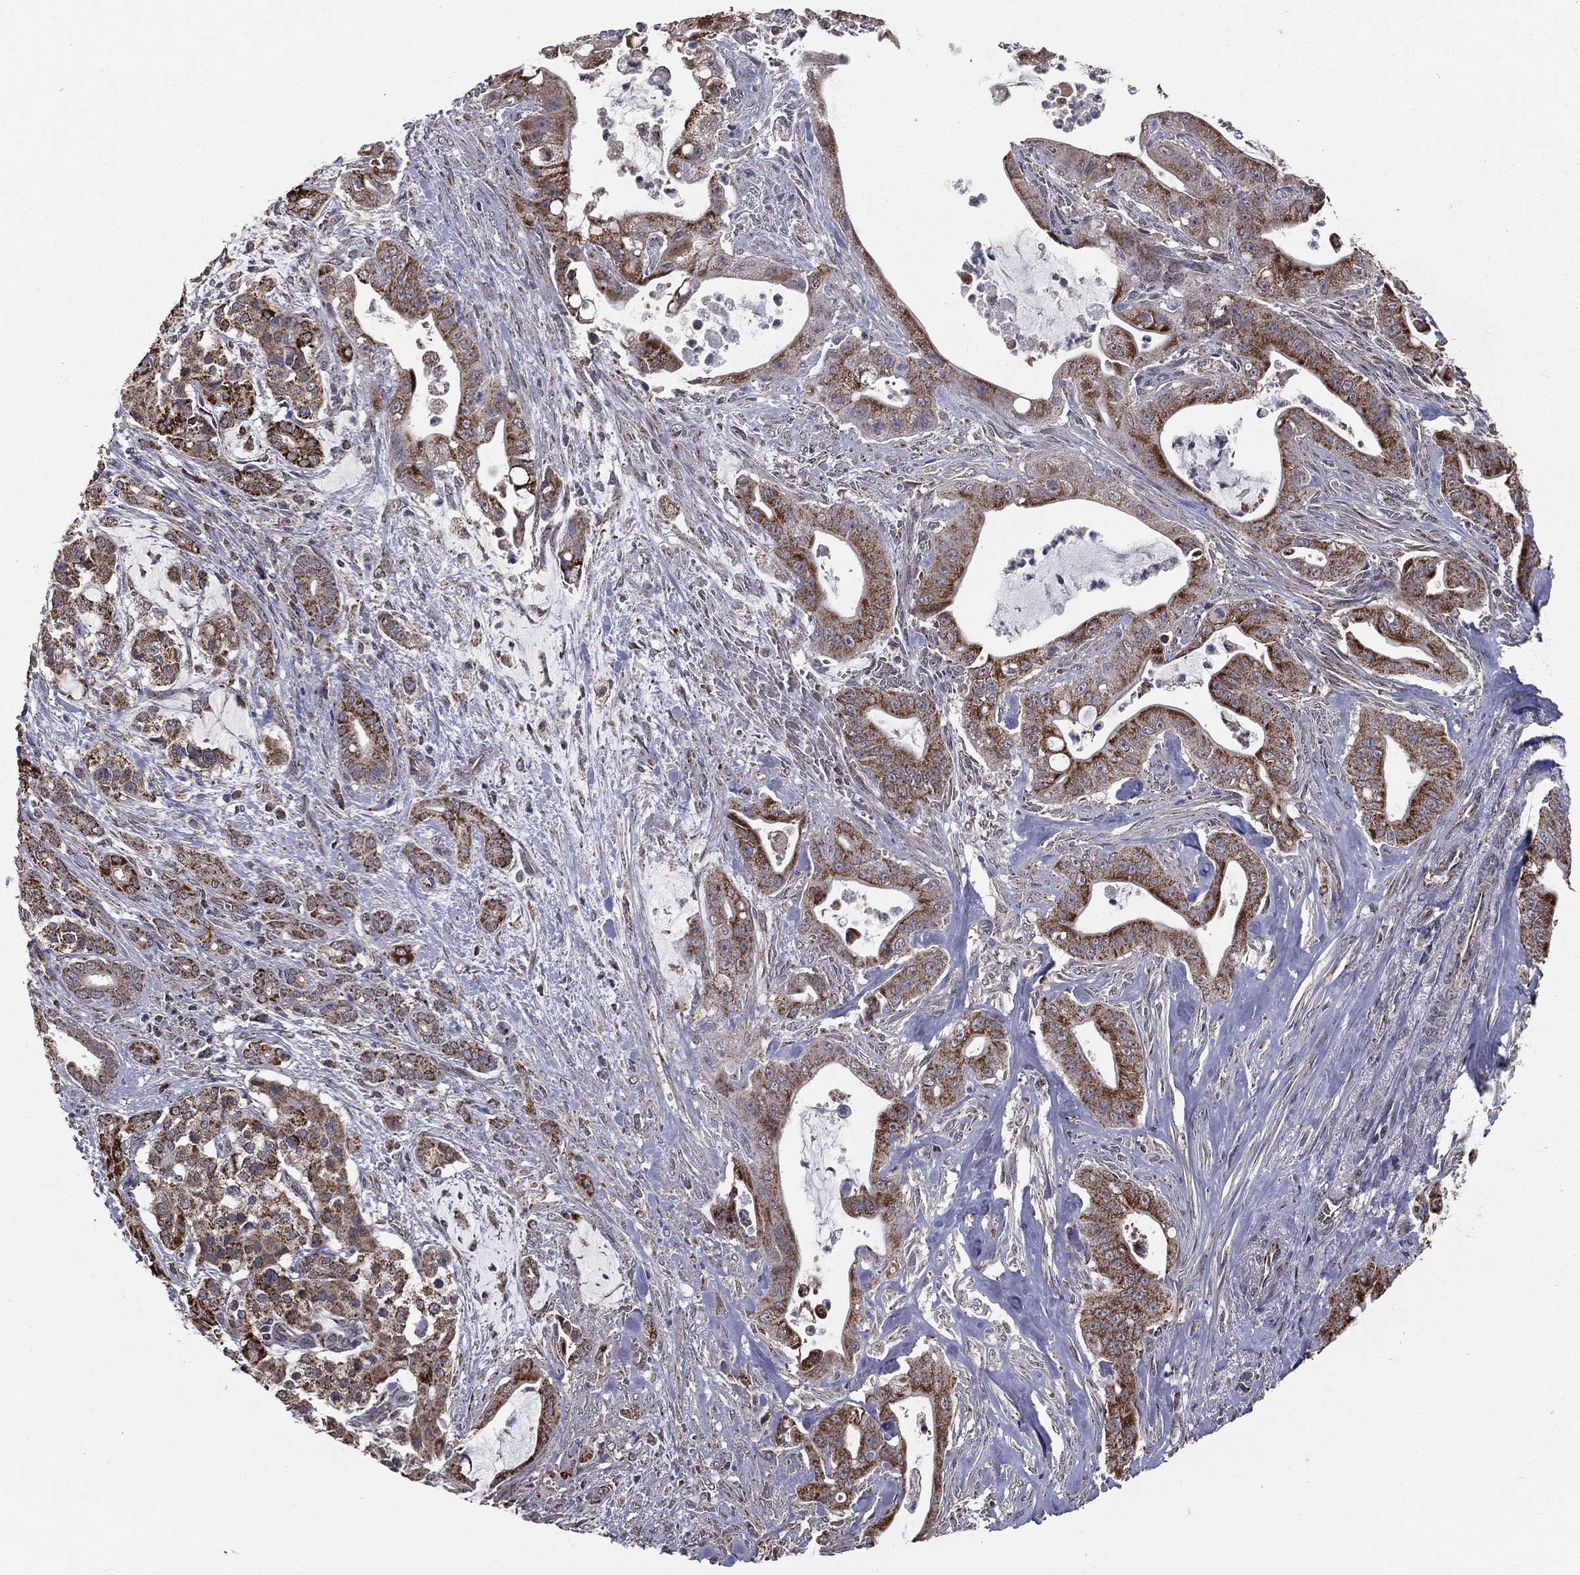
{"staining": {"intensity": "strong", "quantity": ">75%", "location": "cytoplasmic/membranous"}, "tissue": "pancreatic cancer", "cell_type": "Tumor cells", "image_type": "cancer", "snomed": [{"axis": "morphology", "description": "Normal tissue, NOS"}, {"axis": "morphology", "description": "Inflammation, NOS"}, {"axis": "morphology", "description": "Adenocarcinoma, NOS"}, {"axis": "topography", "description": "Pancreas"}], "caption": "Immunohistochemical staining of human pancreatic cancer (adenocarcinoma) reveals high levels of strong cytoplasmic/membranous expression in approximately >75% of tumor cells. (DAB IHC with brightfield microscopy, high magnification).", "gene": "MRPL46", "patient": {"sex": "male", "age": 57}}